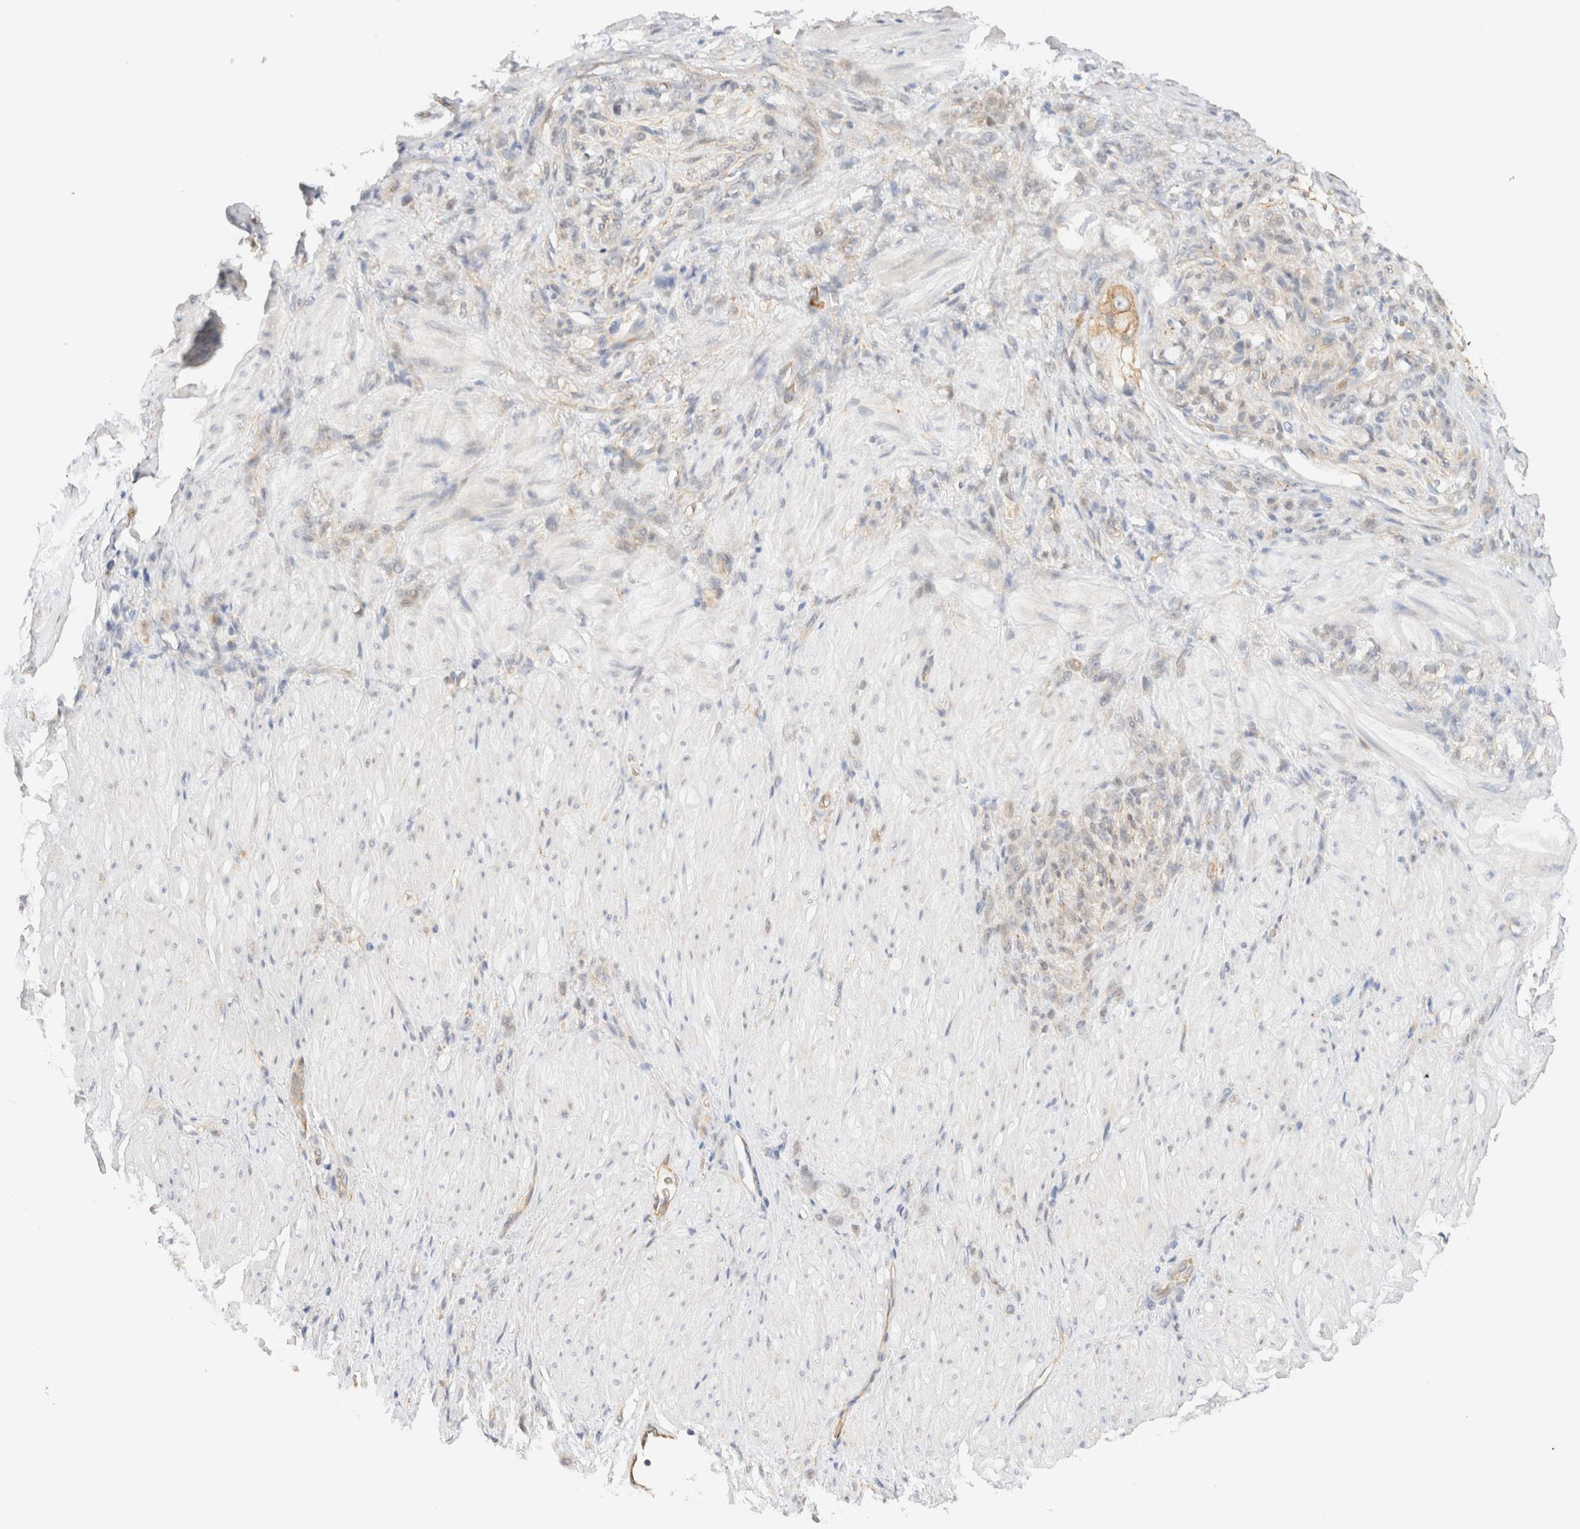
{"staining": {"intensity": "negative", "quantity": "none", "location": "none"}, "tissue": "stomach cancer", "cell_type": "Tumor cells", "image_type": "cancer", "snomed": [{"axis": "morphology", "description": "Normal tissue, NOS"}, {"axis": "morphology", "description": "Adenocarcinoma, NOS"}, {"axis": "topography", "description": "Stomach"}], "caption": "An immunohistochemistry (IHC) image of stomach cancer is shown. There is no staining in tumor cells of stomach cancer. (DAB immunohistochemistry visualized using brightfield microscopy, high magnification).", "gene": "SYVN1", "patient": {"sex": "male", "age": 82}}